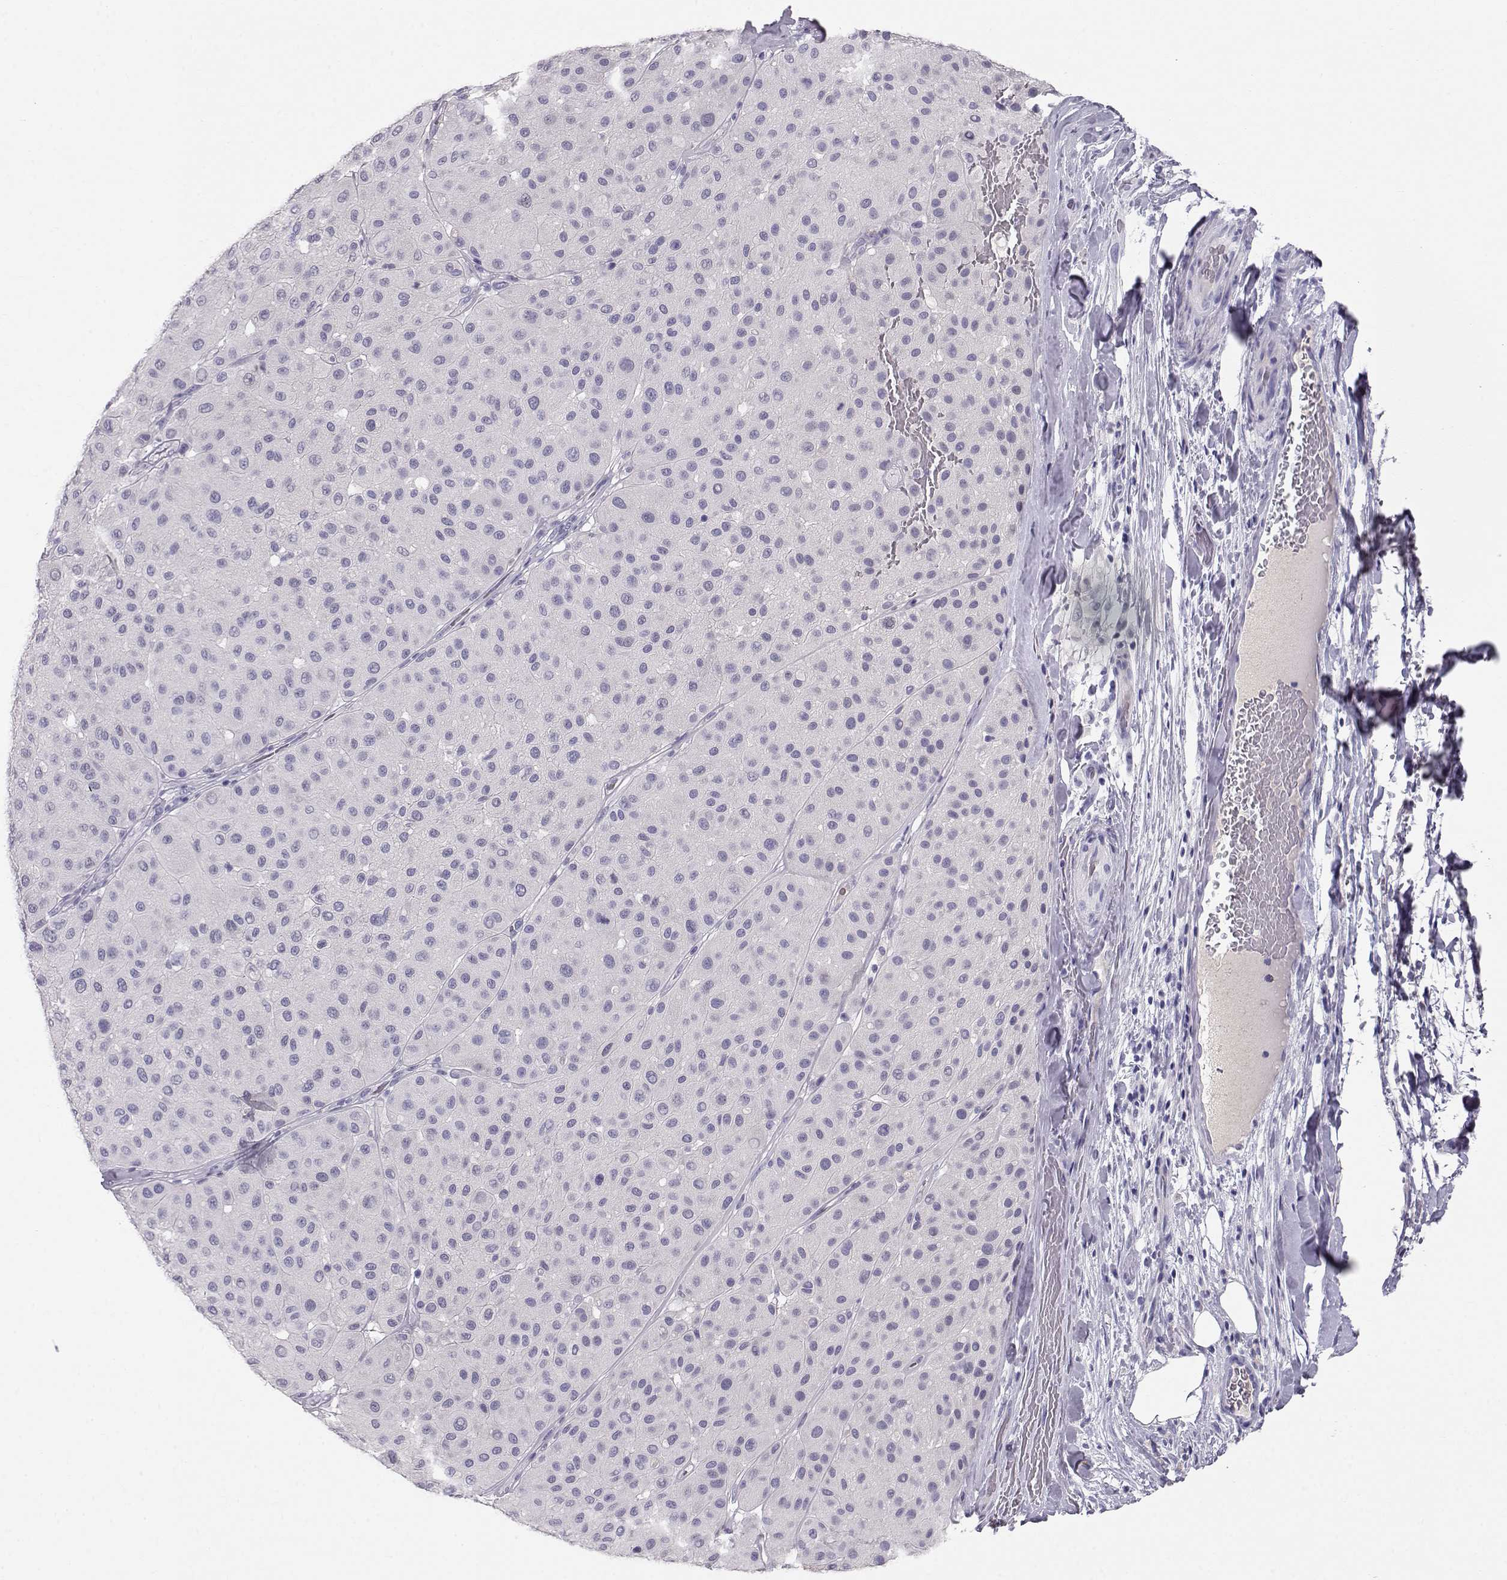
{"staining": {"intensity": "negative", "quantity": "none", "location": "none"}, "tissue": "melanoma", "cell_type": "Tumor cells", "image_type": "cancer", "snomed": [{"axis": "morphology", "description": "Malignant melanoma, Metastatic site"}, {"axis": "topography", "description": "Smooth muscle"}], "caption": "Melanoma stained for a protein using immunohistochemistry (IHC) reveals no staining tumor cells.", "gene": "GPR26", "patient": {"sex": "male", "age": 41}}